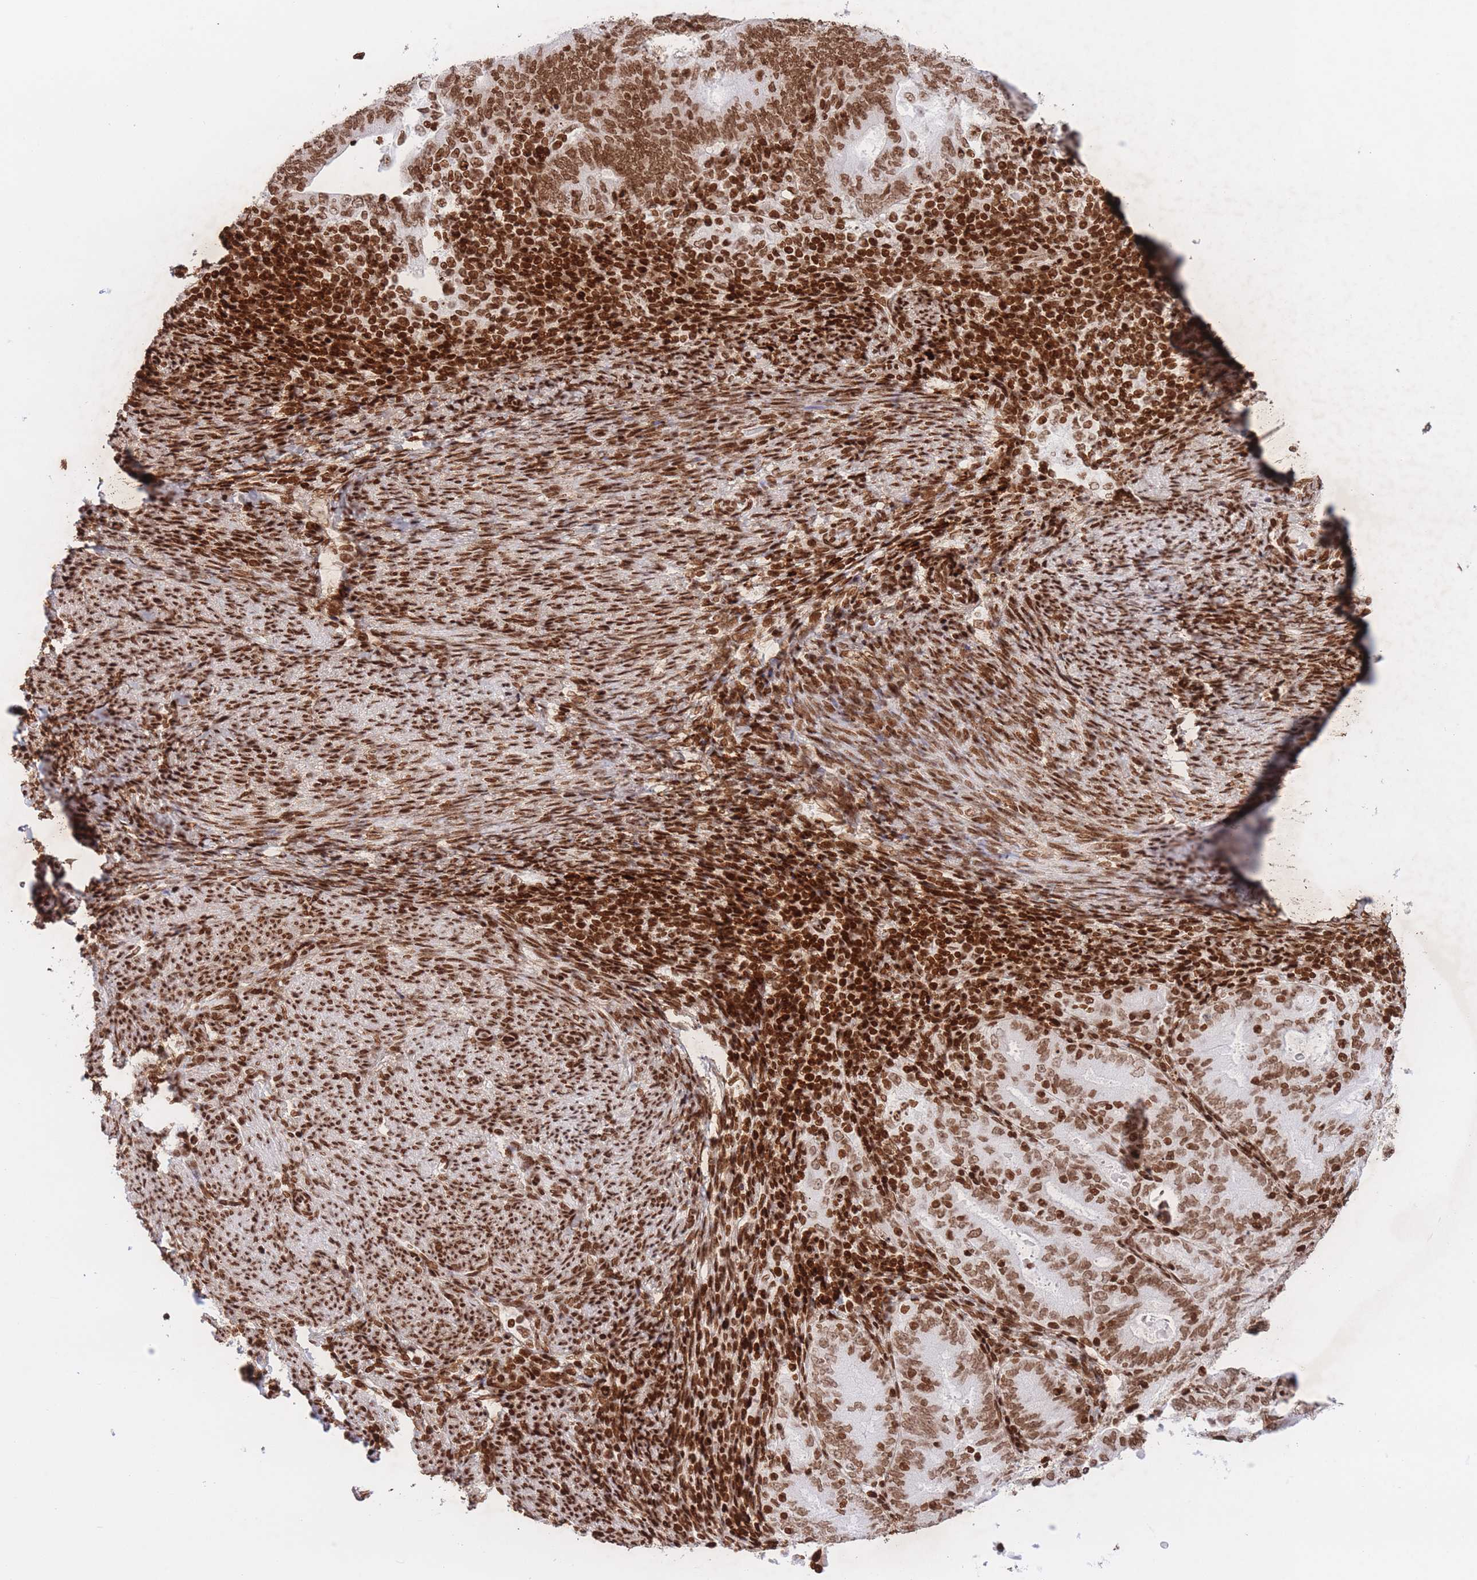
{"staining": {"intensity": "moderate", "quantity": ">75%", "location": "nuclear"}, "tissue": "endometrial cancer", "cell_type": "Tumor cells", "image_type": "cancer", "snomed": [{"axis": "morphology", "description": "Adenocarcinoma, NOS"}, {"axis": "topography", "description": "Endometrium"}], "caption": "Immunohistochemistry image of neoplastic tissue: human endometrial adenocarcinoma stained using IHC demonstrates medium levels of moderate protein expression localized specifically in the nuclear of tumor cells, appearing as a nuclear brown color.", "gene": "H2BC11", "patient": {"sex": "female", "age": 70}}